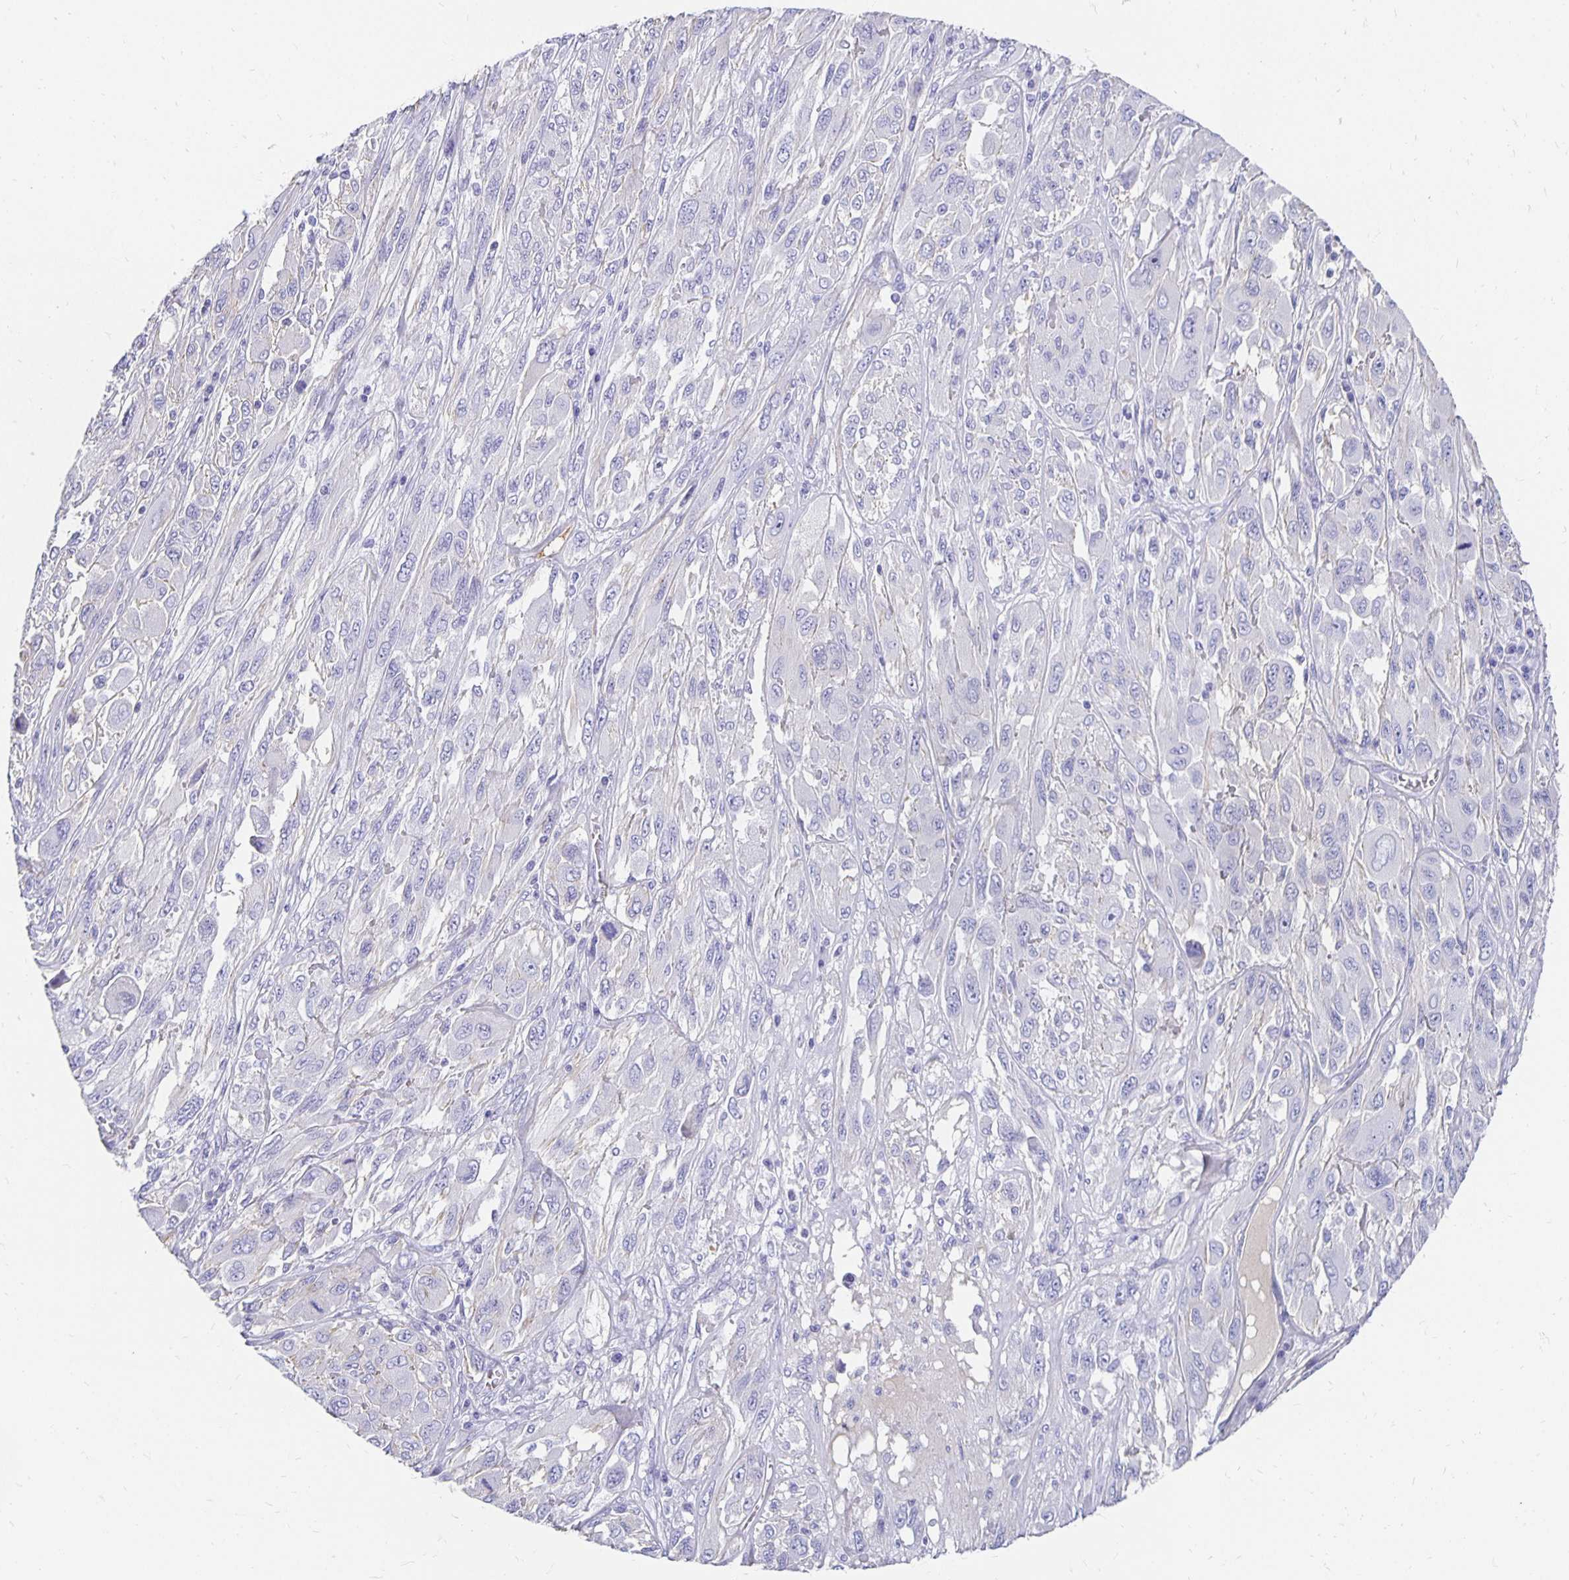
{"staining": {"intensity": "negative", "quantity": "none", "location": "none"}, "tissue": "melanoma", "cell_type": "Tumor cells", "image_type": "cancer", "snomed": [{"axis": "morphology", "description": "Malignant melanoma, NOS"}, {"axis": "topography", "description": "Skin"}], "caption": "A photomicrograph of malignant melanoma stained for a protein reveals no brown staining in tumor cells.", "gene": "APOB", "patient": {"sex": "female", "age": 91}}